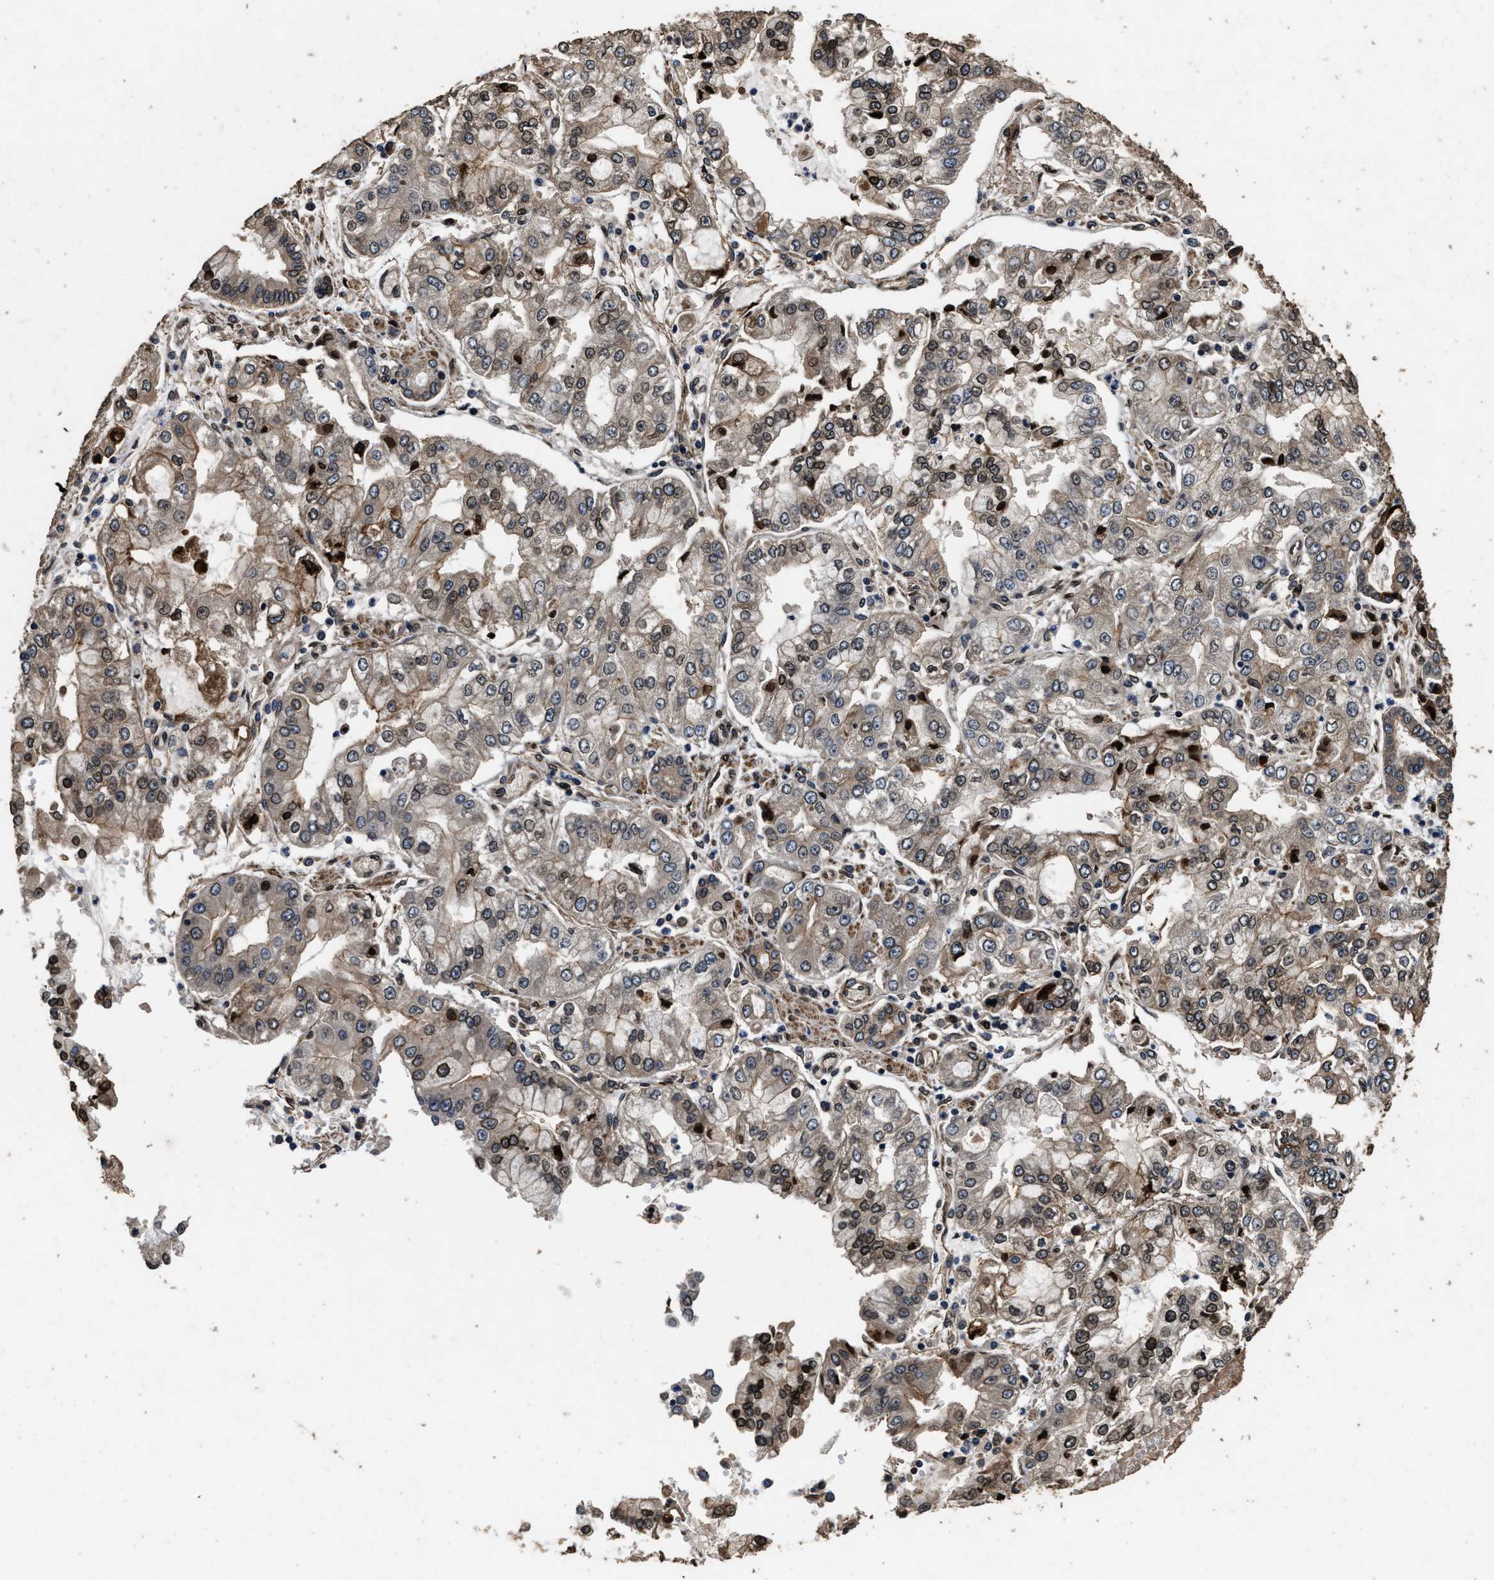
{"staining": {"intensity": "moderate", "quantity": "<25%", "location": "cytoplasmic/membranous,nuclear"}, "tissue": "stomach cancer", "cell_type": "Tumor cells", "image_type": "cancer", "snomed": [{"axis": "morphology", "description": "Adenocarcinoma, NOS"}, {"axis": "topography", "description": "Stomach"}], "caption": "The immunohistochemical stain highlights moderate cytoplasmic/membranous and nuclear staining in tumor cells of stomach cancer tissue.", "gene": "ACCS", "patient": {"sex": "male", "age": 76}}